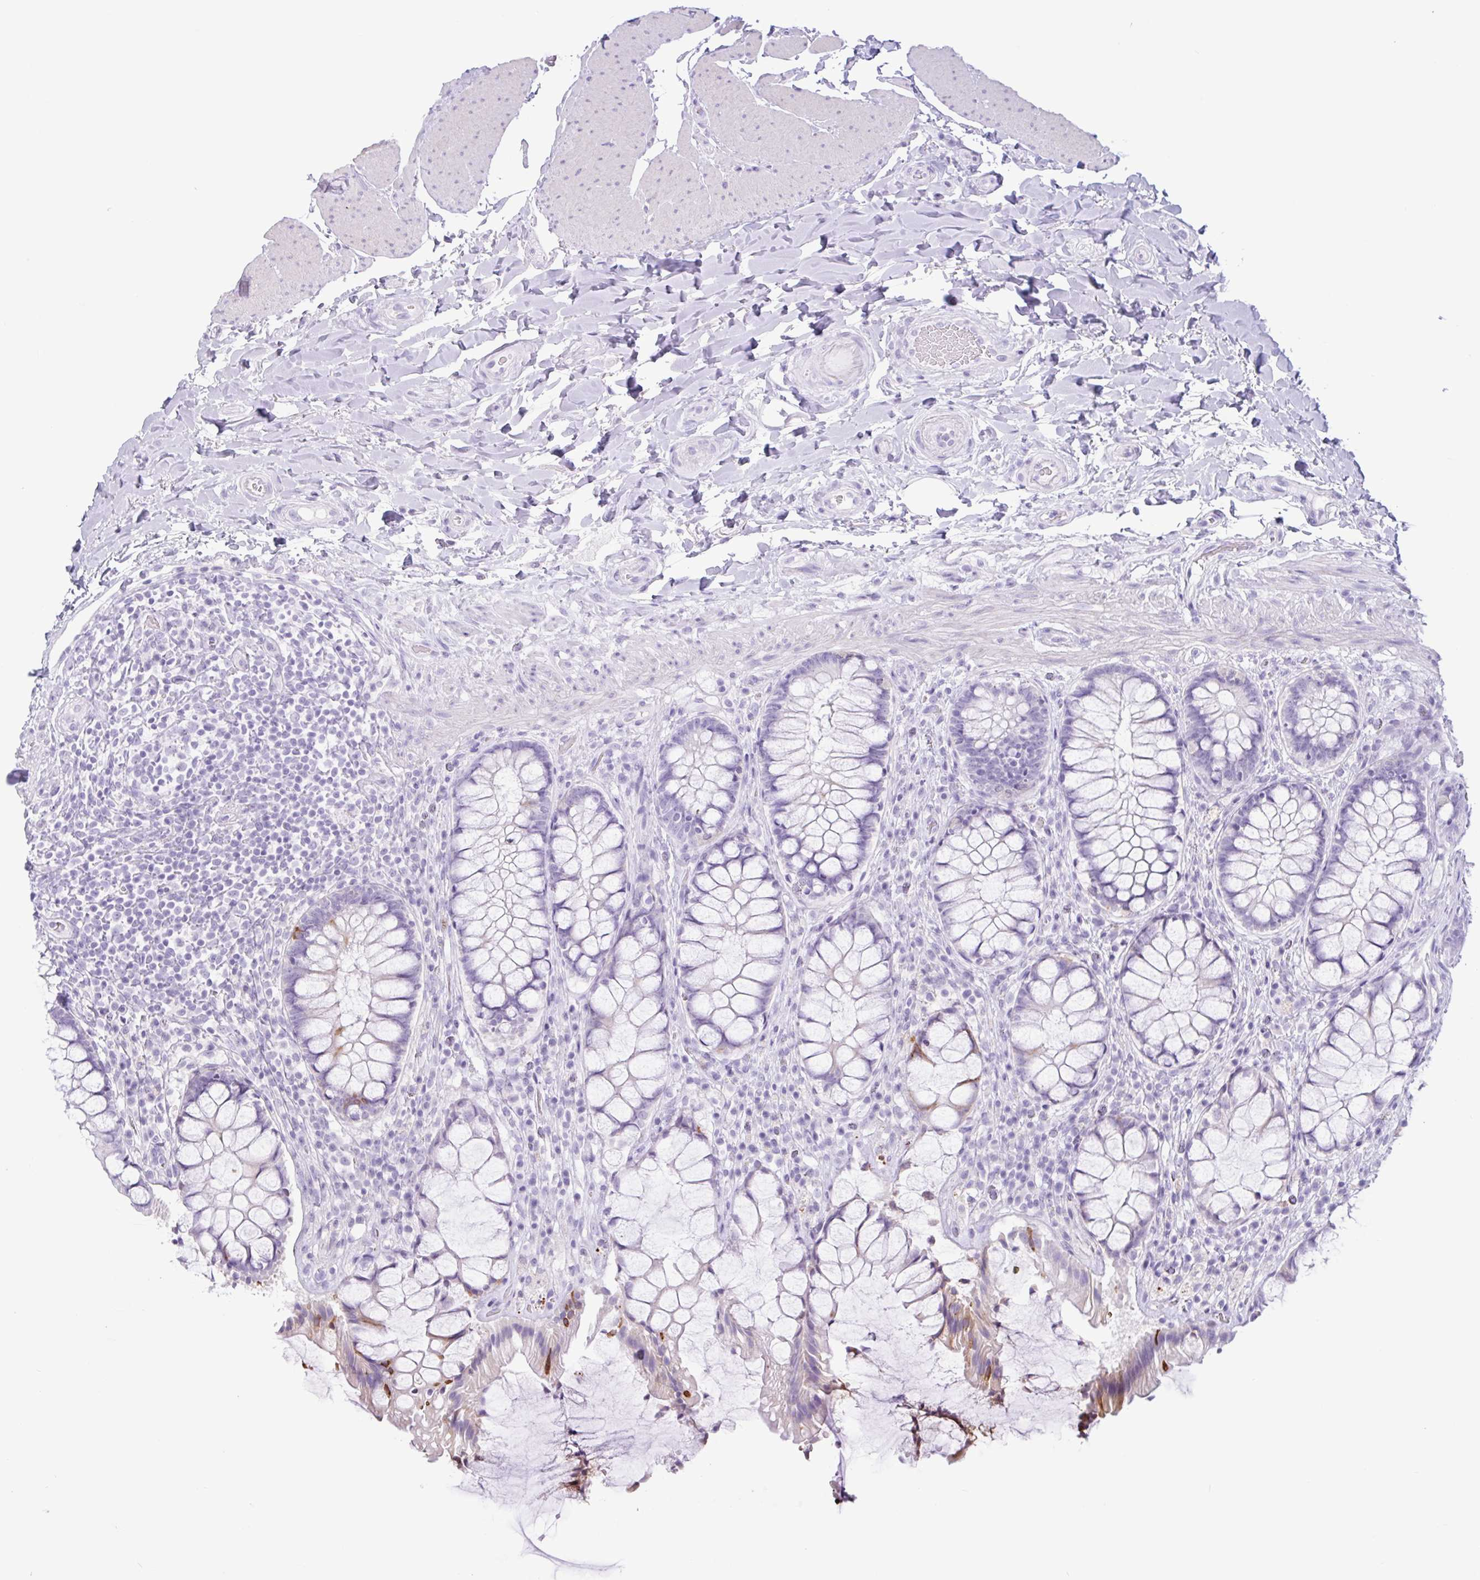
{"staining": {"intensity": "strong", "quantity": "<25%", "location": "cytoplasmic/membranous"}, "tissue": "rectum", "cell_type": "Glandular cells", "image_type": "normal", "snomed": [{"axis": "morphology", "description": "Normal tissue, NOS"}, {"axis": "topography", "description": "Rectum"}], "caption": "IHC photomicrograph of normal rectum stained for a protein (brown), which reveals medium levels of strong cytoplasmic/membranous expression in about <25% of glandular cells.", "gene": "CTSE", "patient": {"sex": "female", "age": 58}}